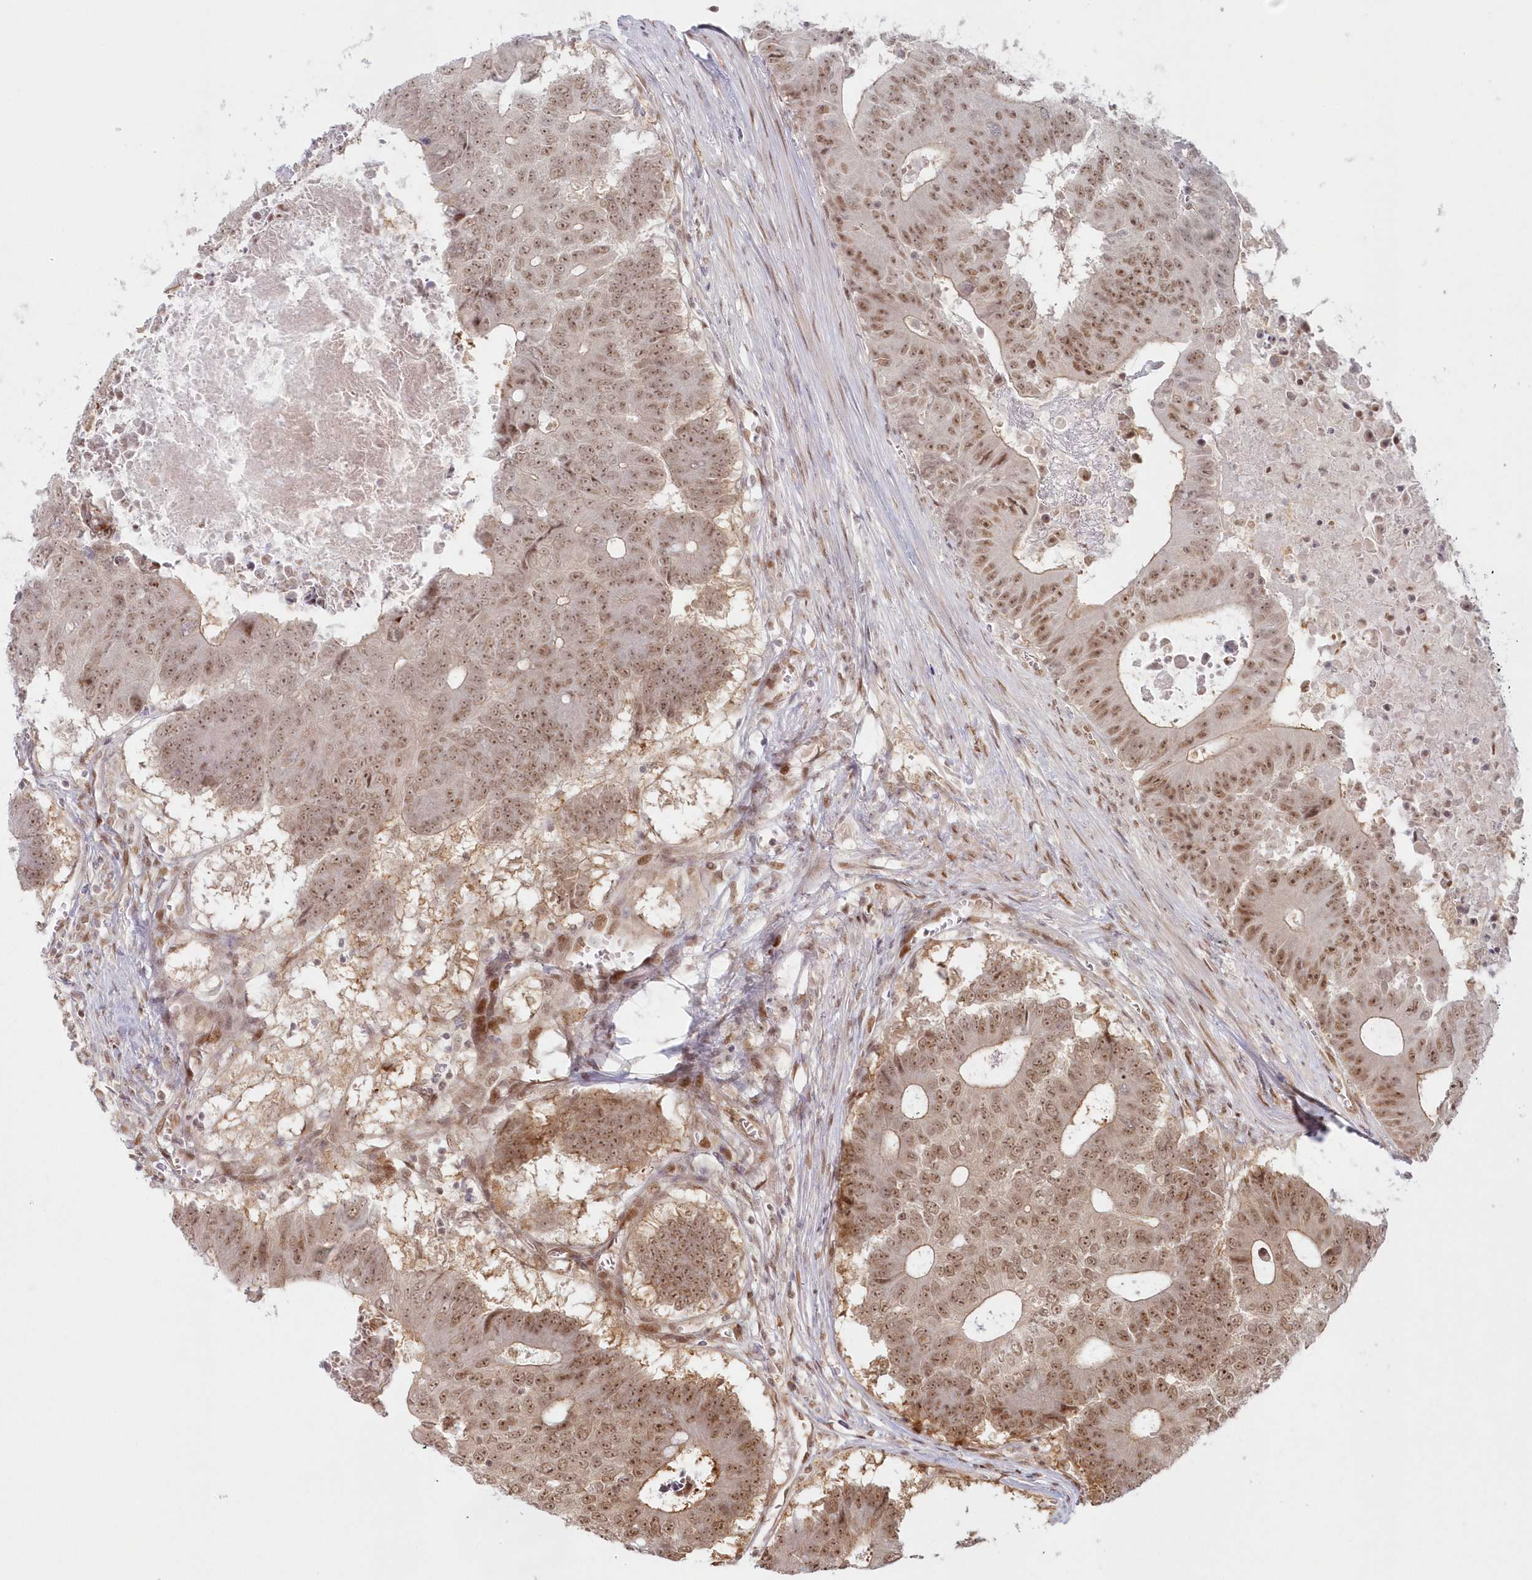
{"staining": {"intensity": "moderate", "quantity": ">75%", "location": "nuclear"}, "tissue": "colorectal cancer", "cell_type": "Tumor cells", "image_type": "cancer", "snomed": [{"axis": "morphology", "description": "Adenocarcinoma, NOS"}, {"axis": "topography", "description": "Colon"}], "caption": "A high-resolution photomicrograph shows IHC staining of colorectal adenocarcinoma, which shows moderate nuclear staining in about >75% of tumor cells. The protein of interest is stained brown, and the nuclei are stained in blue (DAB IHC with brightfield microscopy, high magnification).", "gene": "TOGARAM2", "patient": {"sex": "male", "age": 87}}